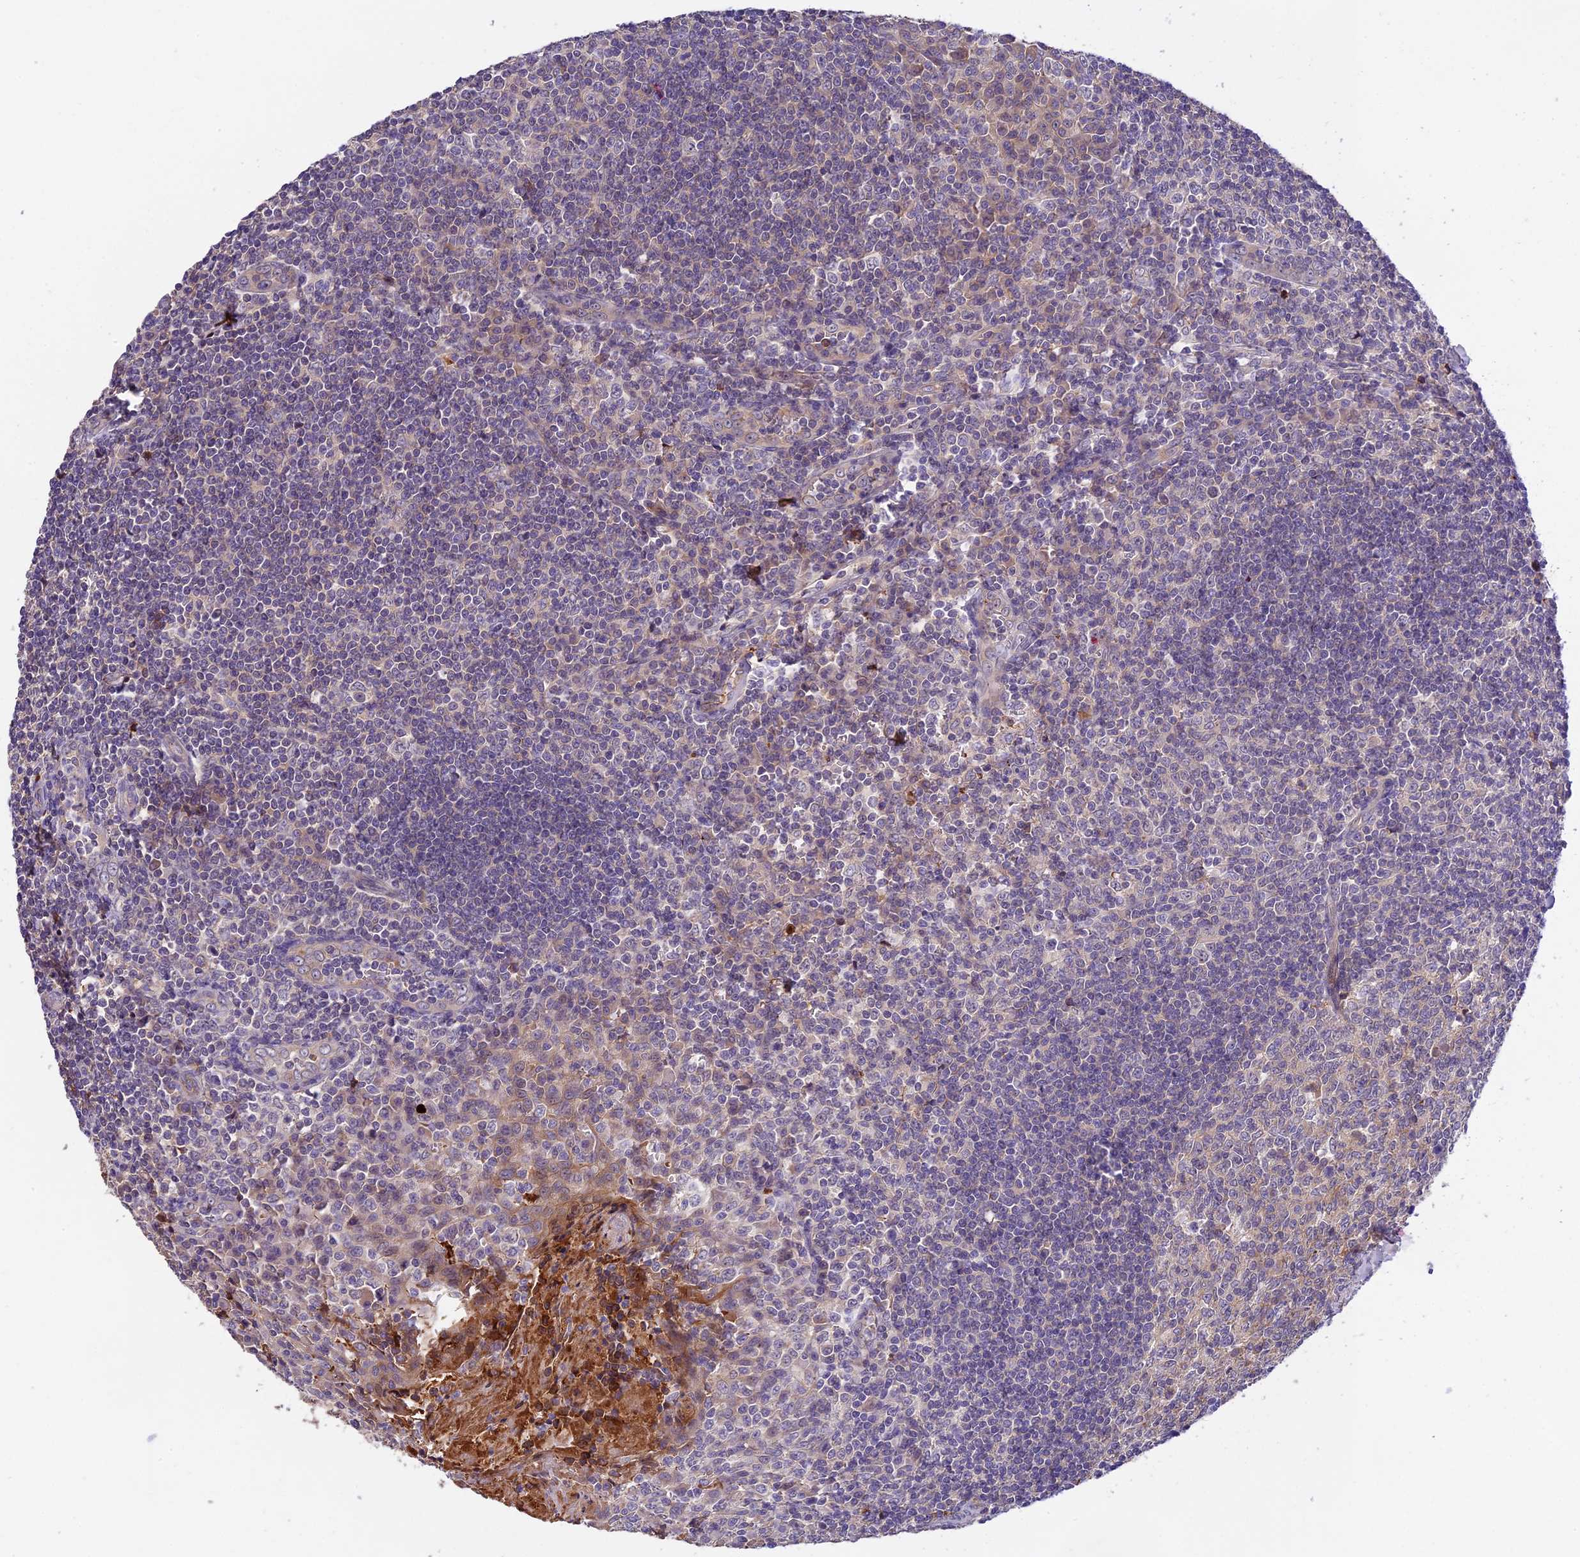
{"staining": {"intensity": "weak", "quantity": ">75%", "location": "cytoplasmic/membranous"}, "tissue": "tonsil", "cell_type": "Germinal center cells", "image_type": "normal", "snomed": [{"axis": "morphology", "description": "Normal tissue, NOS"}, {"axis": "topography", "description": "Tonsil"}], "caption": "Protein expression analysis of benign tonsil exhibits weak cytoplasmic/membranous staining in approximately >75% of germinal center cells. (brown staining indicates protein expression, while blue staining denotes nuclei).", "gene": "PHAF1", "patient": {"sex": "male", "age": 27}}